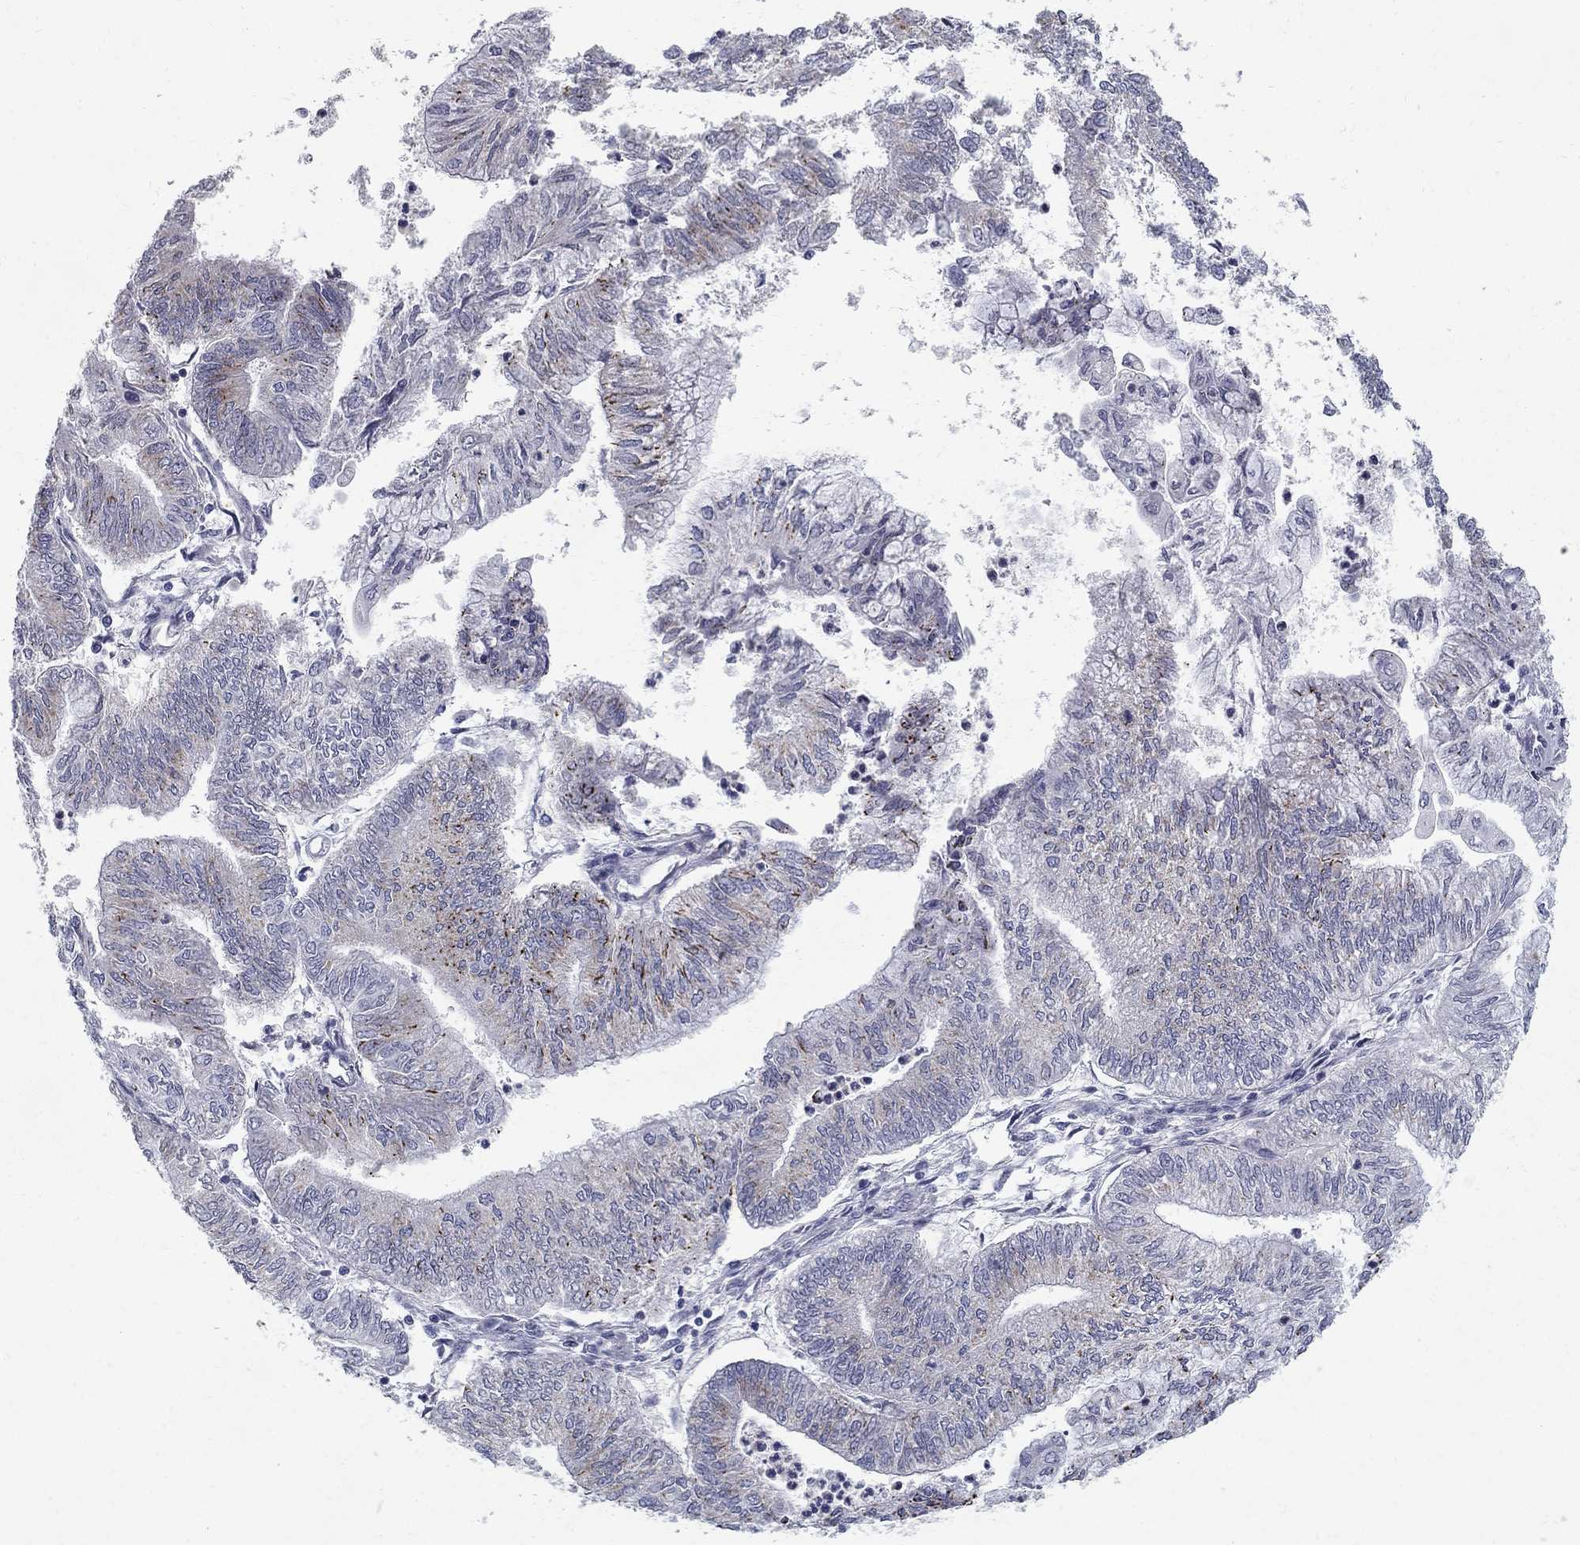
{"staining": {"intensity": "moderate", "quantity": "<25%", "location": "cytoplasmic/membranous"}, "tissue": "endometrial cancer", "cell_type": "Tumor cells", "image_type": "cancer", "snomed": [{"axis": "morphology", "description": "Adenocarcinoma, NOS"}, {"axis": "topography", "description": "Endometrium"}], "caption": "A high-resolution photomicrograph shows IHC staining of endometrial cancer, which shows moderate cytoplasmic/membranous expression in approximately <25% of tumor cells.", "gene": "CLIC6", "patient": {"sex": "female", "age": 59}}